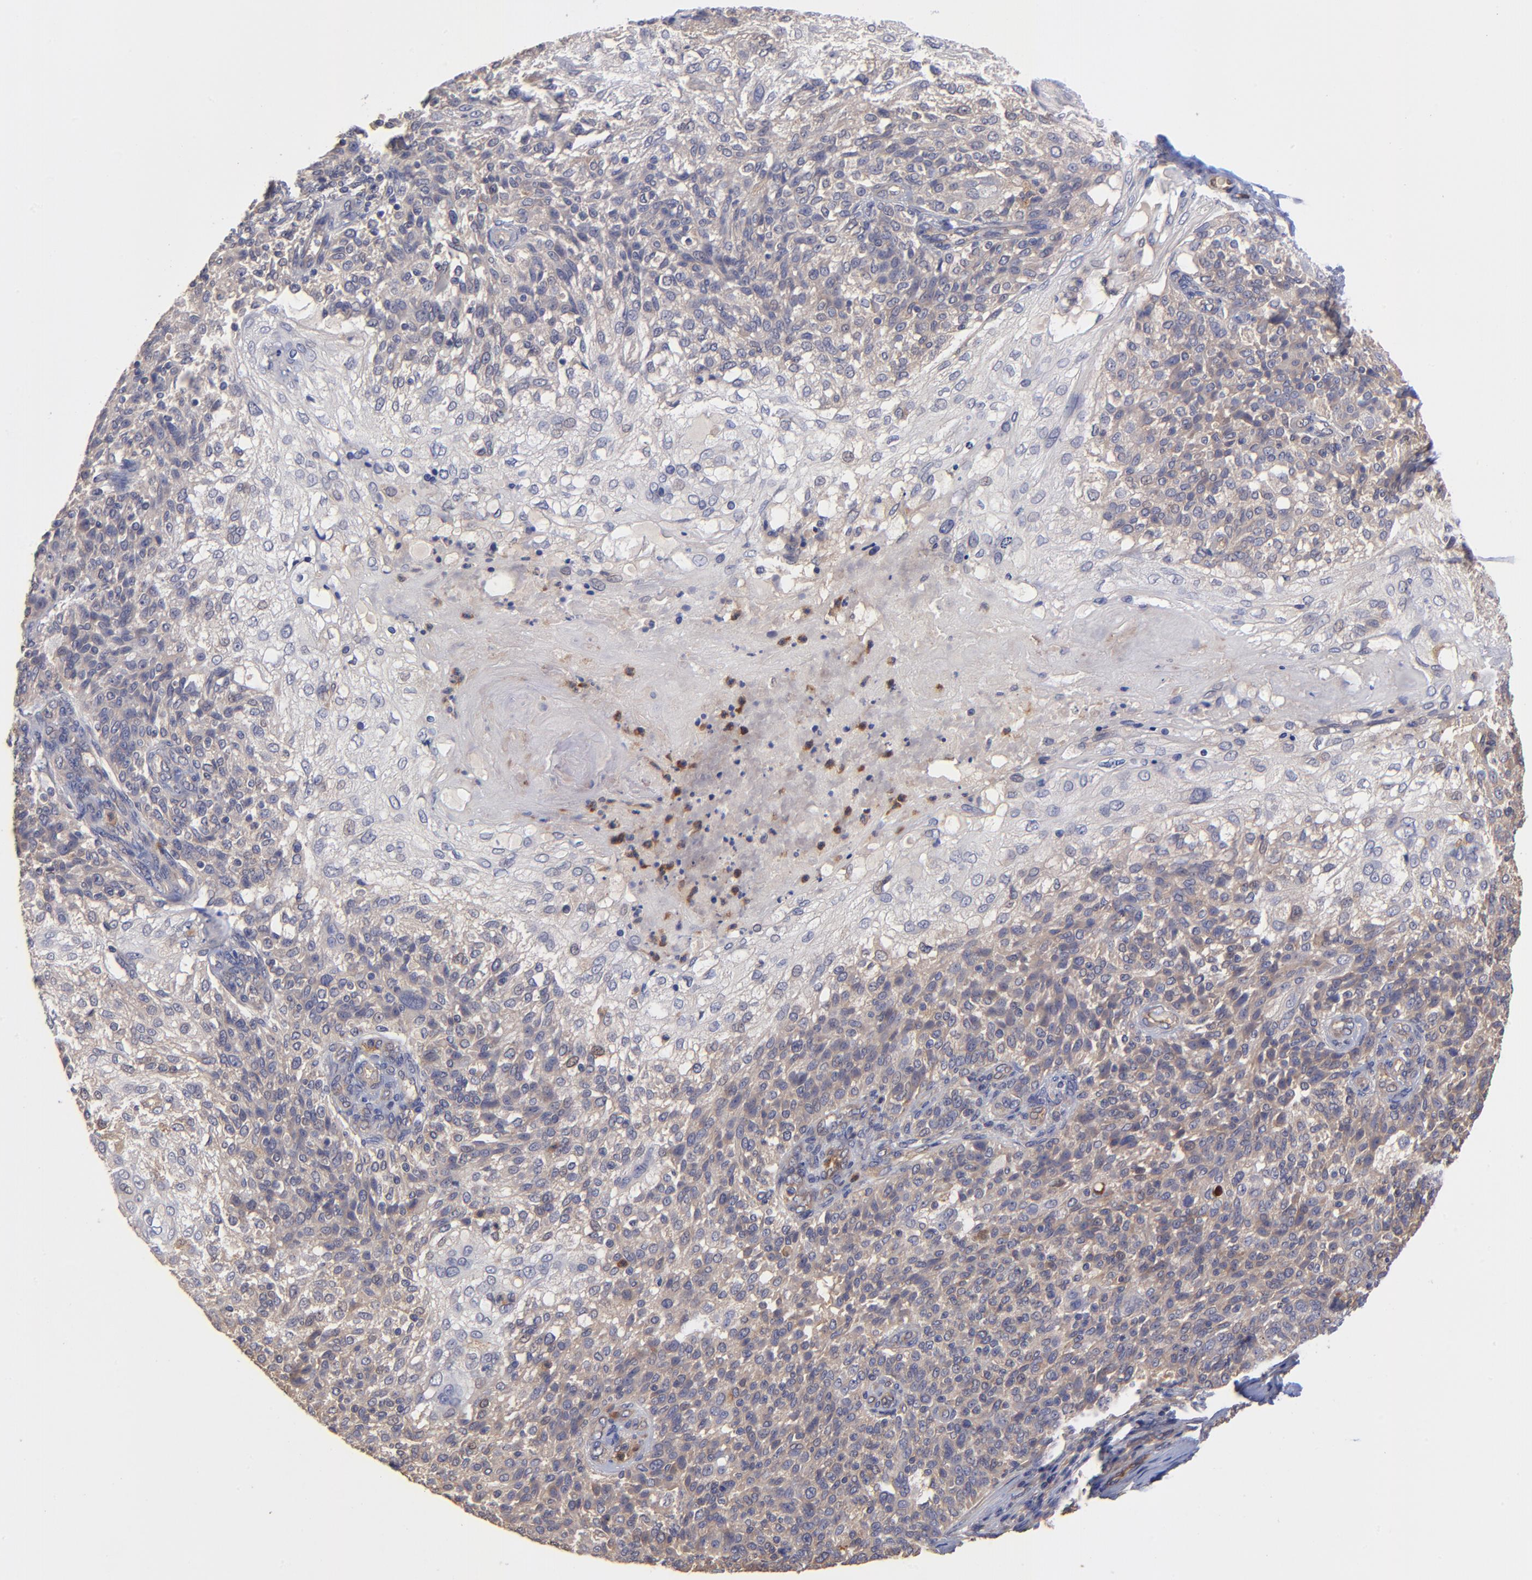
{"staining": {"intensity": "weak", "quantity": "<25%", "location": "cytoplasmic/membranous"}, "tissue": "skin cancer", "cell_type": "Tumor cells", "image_type": "cancer", "snomed": [{"axis": "morphology", "description": "Normal tissue, NOS"}, {"axis": "morphology", "description": "Squamous cell carcinoma, NOS"}, {"axis": "topography", "description": "Skin"}], "caption": "IHC histopathology image of neoplastic tissue: skin cancer (squamous cell carcinoma) stained with DAB reveals no significant protein positivity in tumor cells.", "gene": "ASB7", "patient": {"sex": "female", "age": 83}}